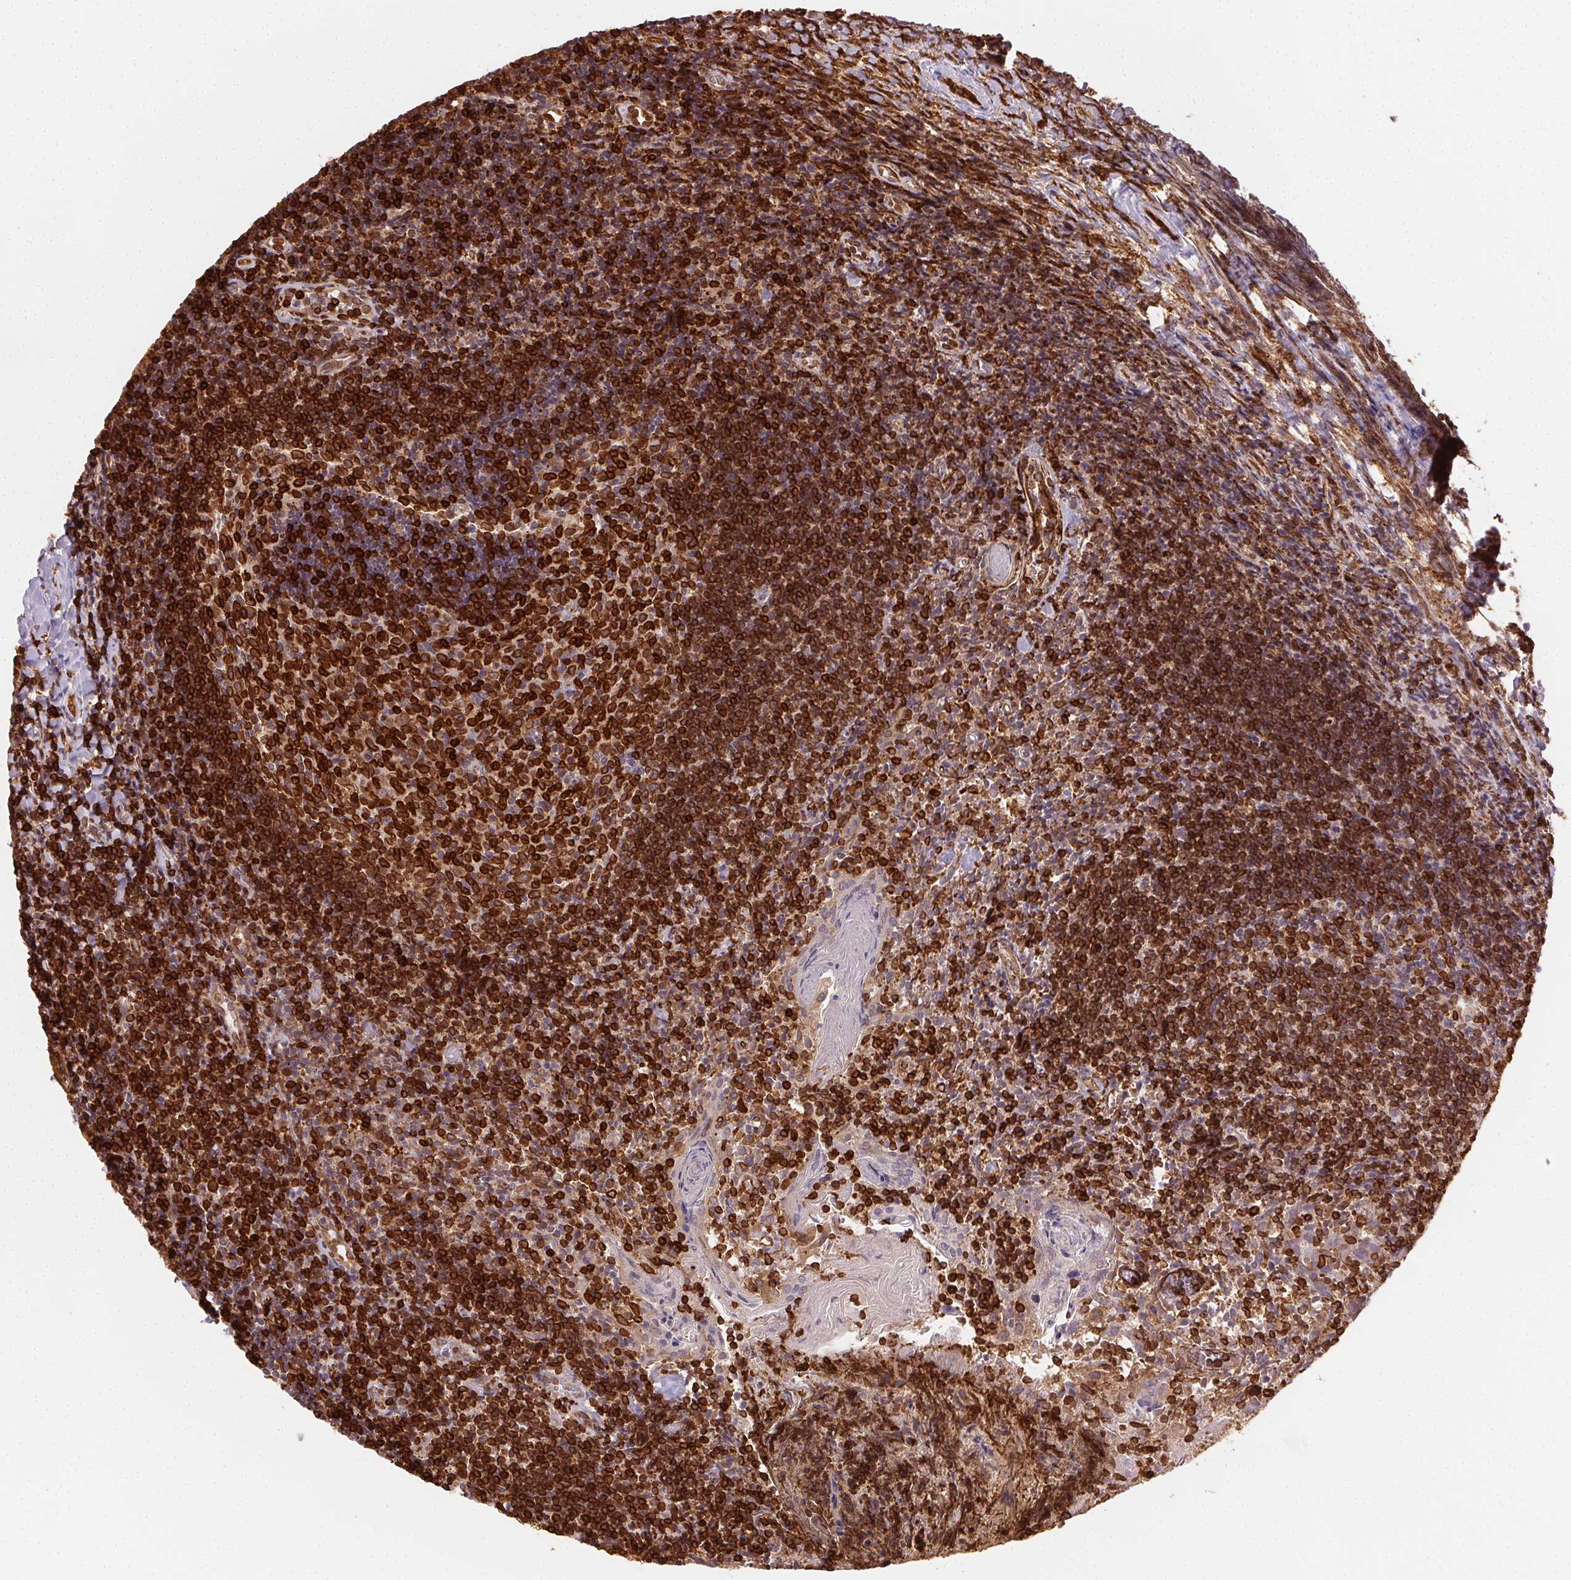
{"staining": {"intensity": "strong", "quantity": "25%-75%", "location": "cytoplasmic/membranous"}, "tissue": "tonsil", "cell_type": "Germinal center cells", "image_type": "normal", "snomed": [{"axis": "morphology", "description": "Normal tissue, NOS"}, {"axis": "topography", "description": "Tonsil"}], "caption": "Immunohistochemistry (DAB) staining of unremarkable tonsil demonstrates strong cytoplasmic/membranous protein expression in approximately 25%-75% of germinal center cells.", "gene": "RNASET2", "patient": {"sex": "female", "age": 10}}